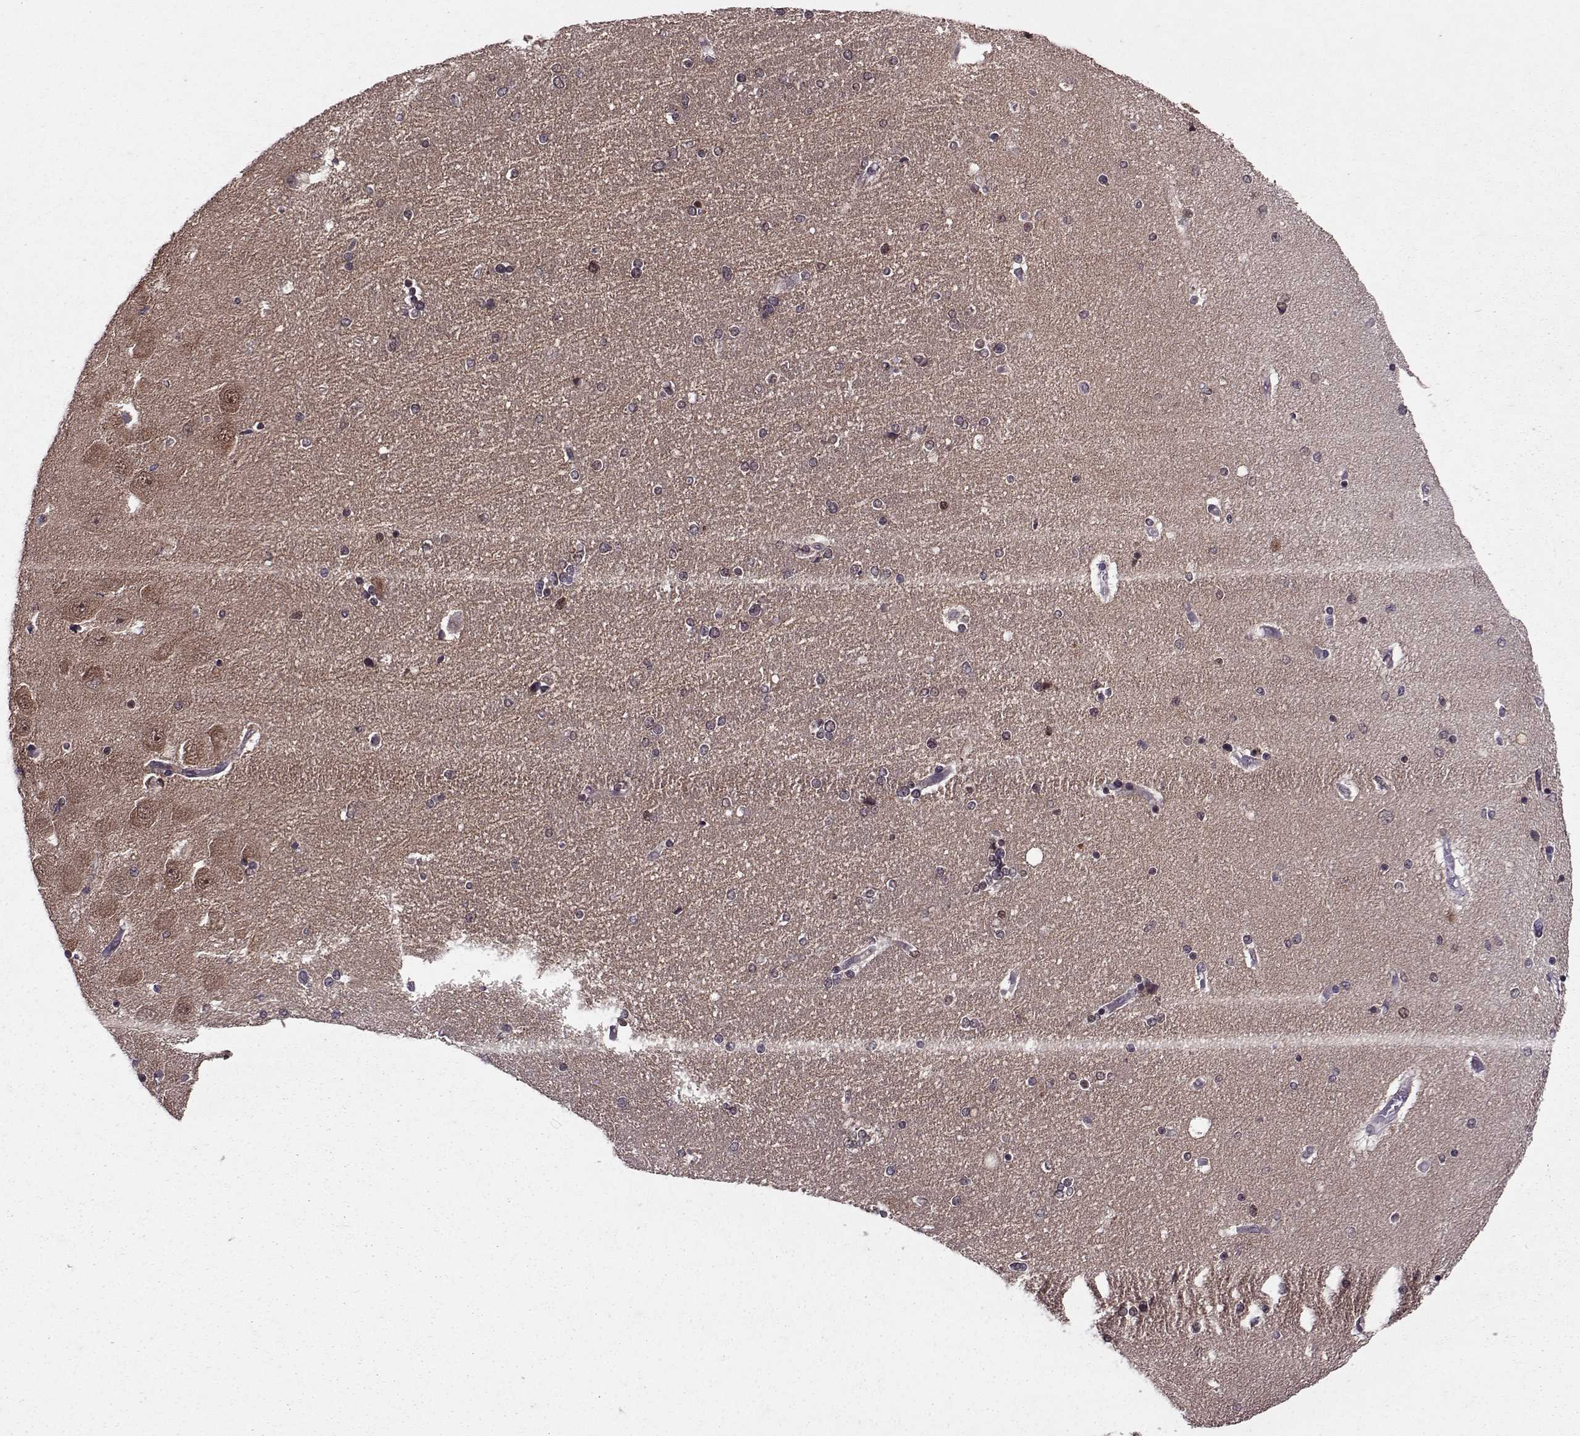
{"staining": {"intensity": "negative", "quantity": "none", "location": "none"}, "tissue": "hippocampus", "cell_type": "Glial cells", "image_type": "normal", "snomed": [{"axis": "morphology", "description": "Normal tissue, NOS"}, {"axis": "topography", "description": "Hippocampus"}], "caption": "A micrograph of hippocampus stained for a protein exhibits no brown staining in glial cells.", "gene": "PPP2R2A", "patient": {"sex": "female", "age": 54}}